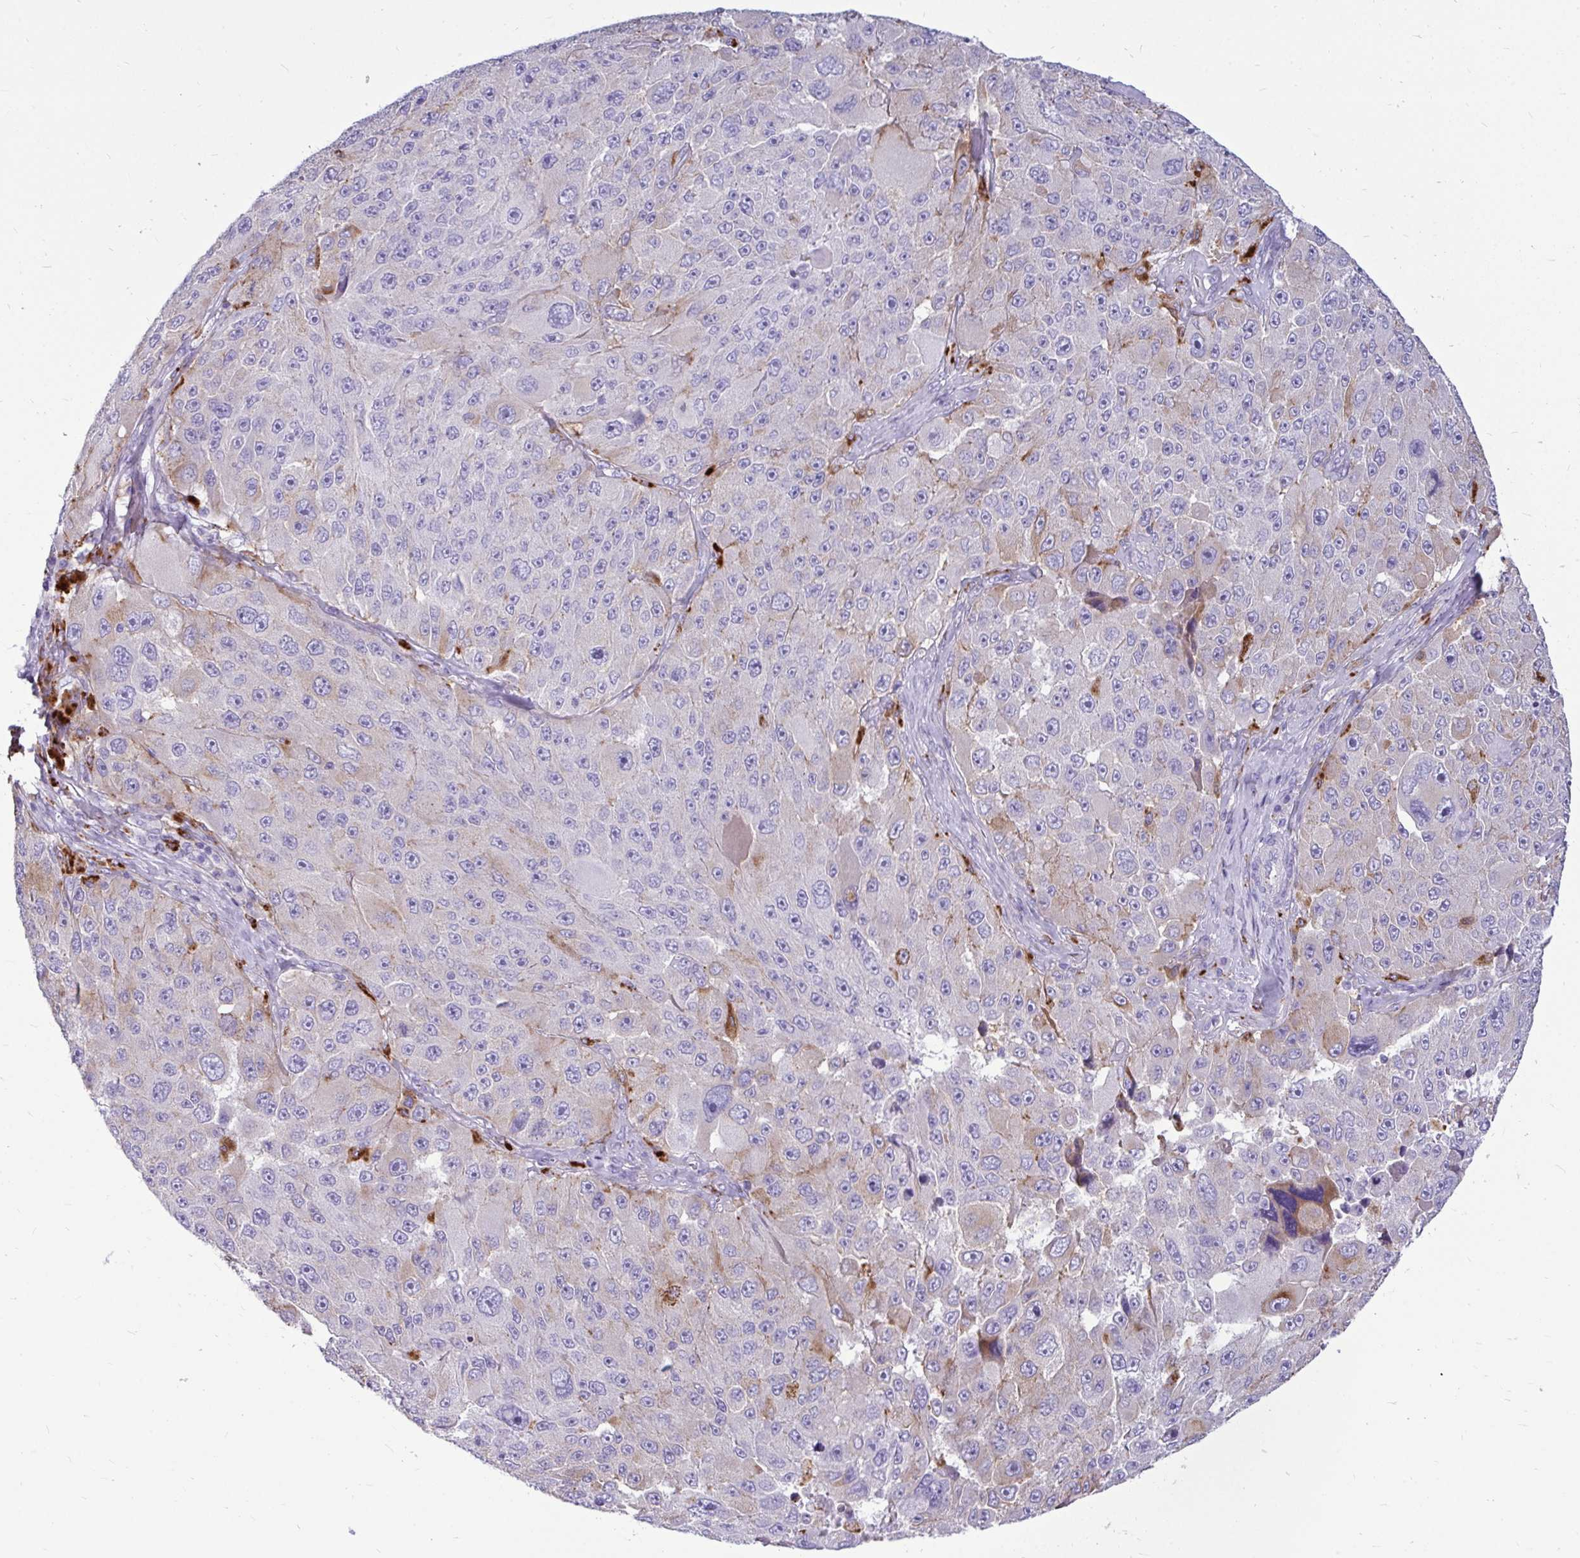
{"staining": {"intensity": "negative", "quantity": "none", "location": "none"}, "tissue": "melanoma", "cell_type": "Tumor cells", "image_type": "cancer", "snomed": [{"axis": "morphology", "description": "Malignant melanoma, Metastatic site"}, {"axis": "topography", "description": "Lymph node"}], "caption": "Immunohistochemistry of human melanoma exhibits no expression in tumor cells.", "gene": "CTSZ", "patient": {"sex": "male", "age": 62}}